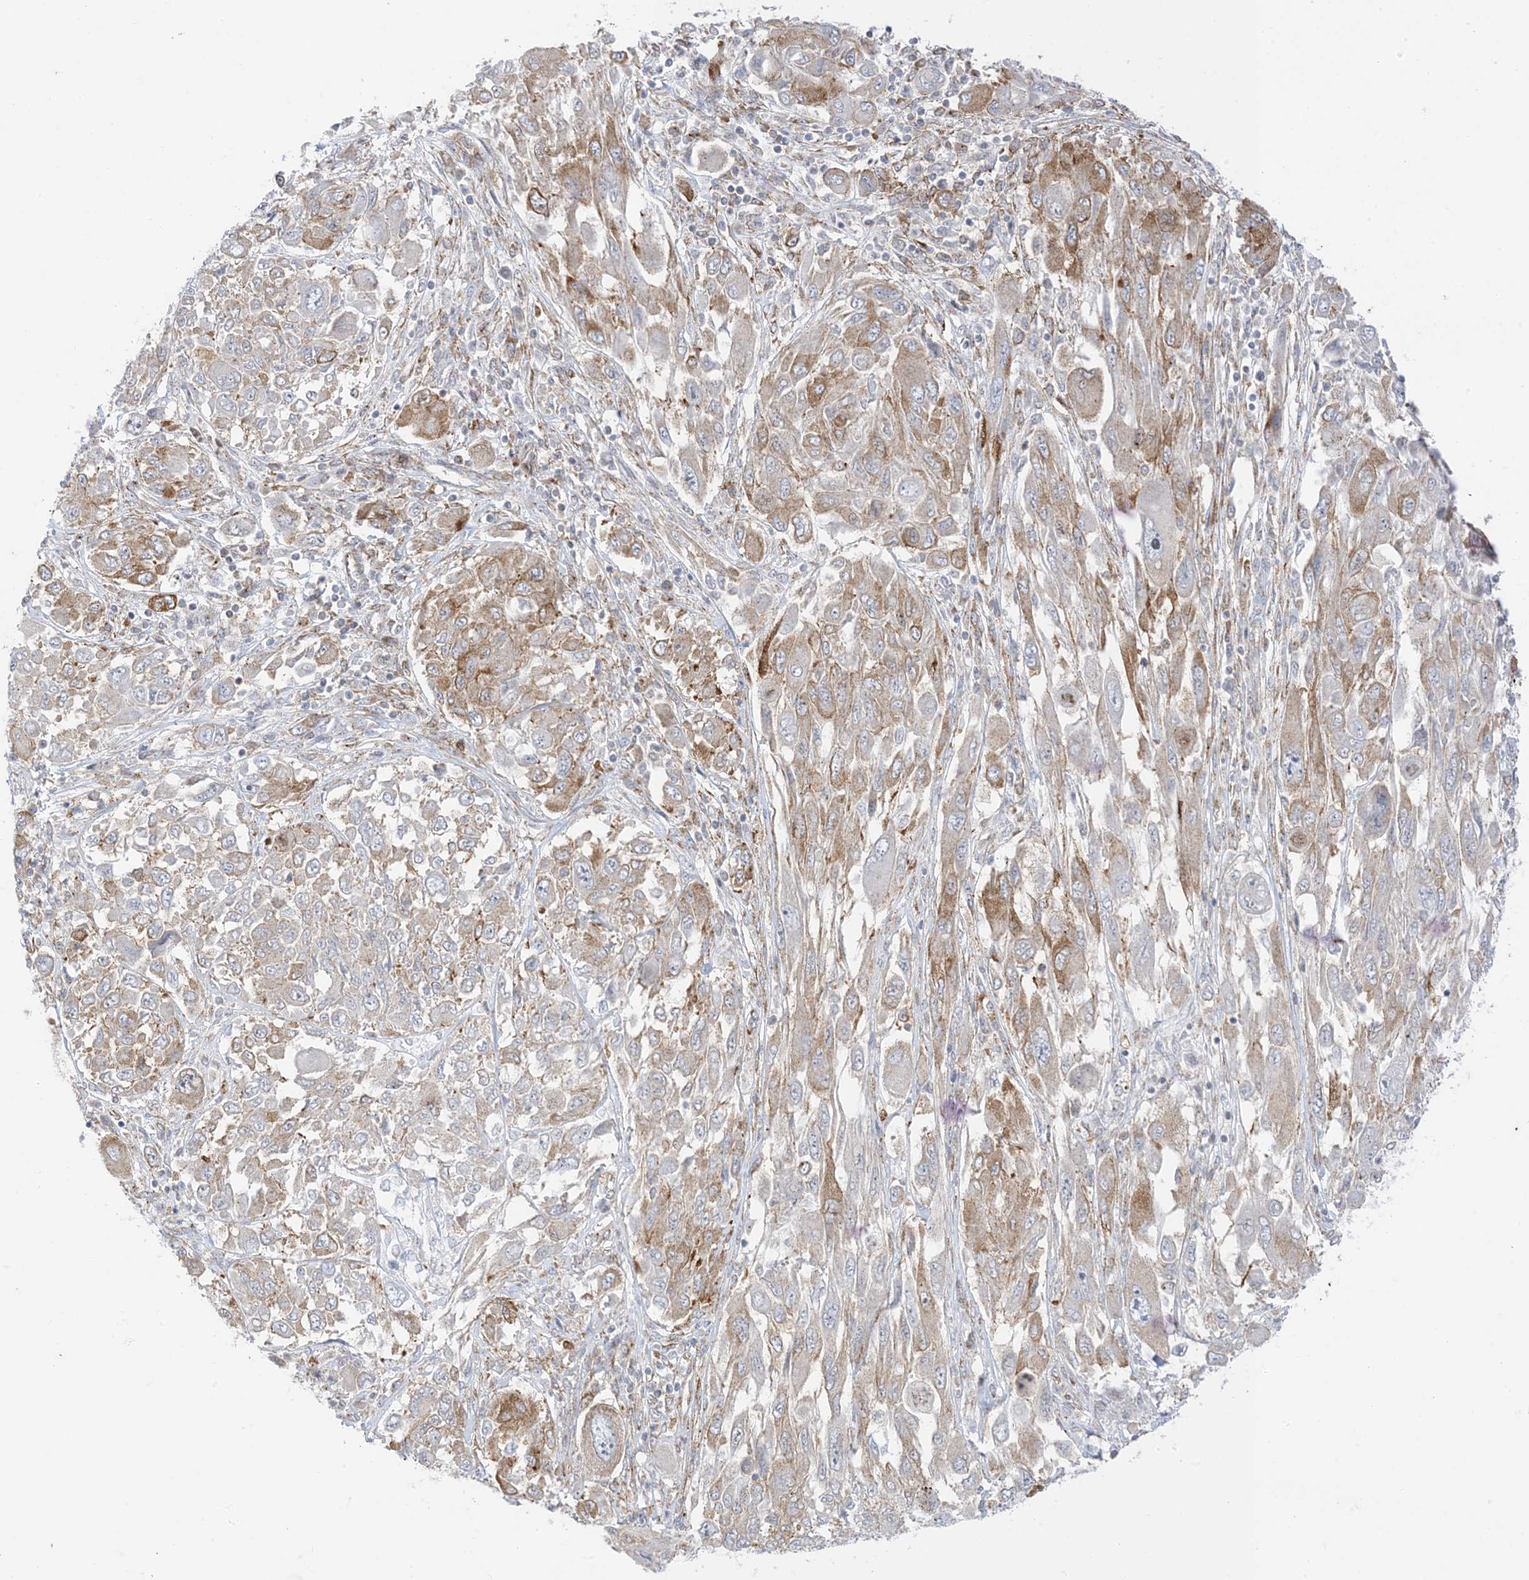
{"staining": {"intensity": "moderate", "quantity": "25%-75%", "location": "cytoplasmic/membranous"}, "tissue": "melanoma", "cell_type": "Tumor cells", "image_type": "cancer", "snomed": [{"axis": "morphology", "description": "Malignant melanoma, NOS"}, {"axis": "topography", "description": "Skin"}], "caption": "An IHC image of neoplastic tissue is shown. Protein staining in brown shows moderate cytoplasmic/membranous positivity in malignant melanoma within tumor cells.", "gene": "RAC1", "patient": {"sex": "female", "age": 91}}